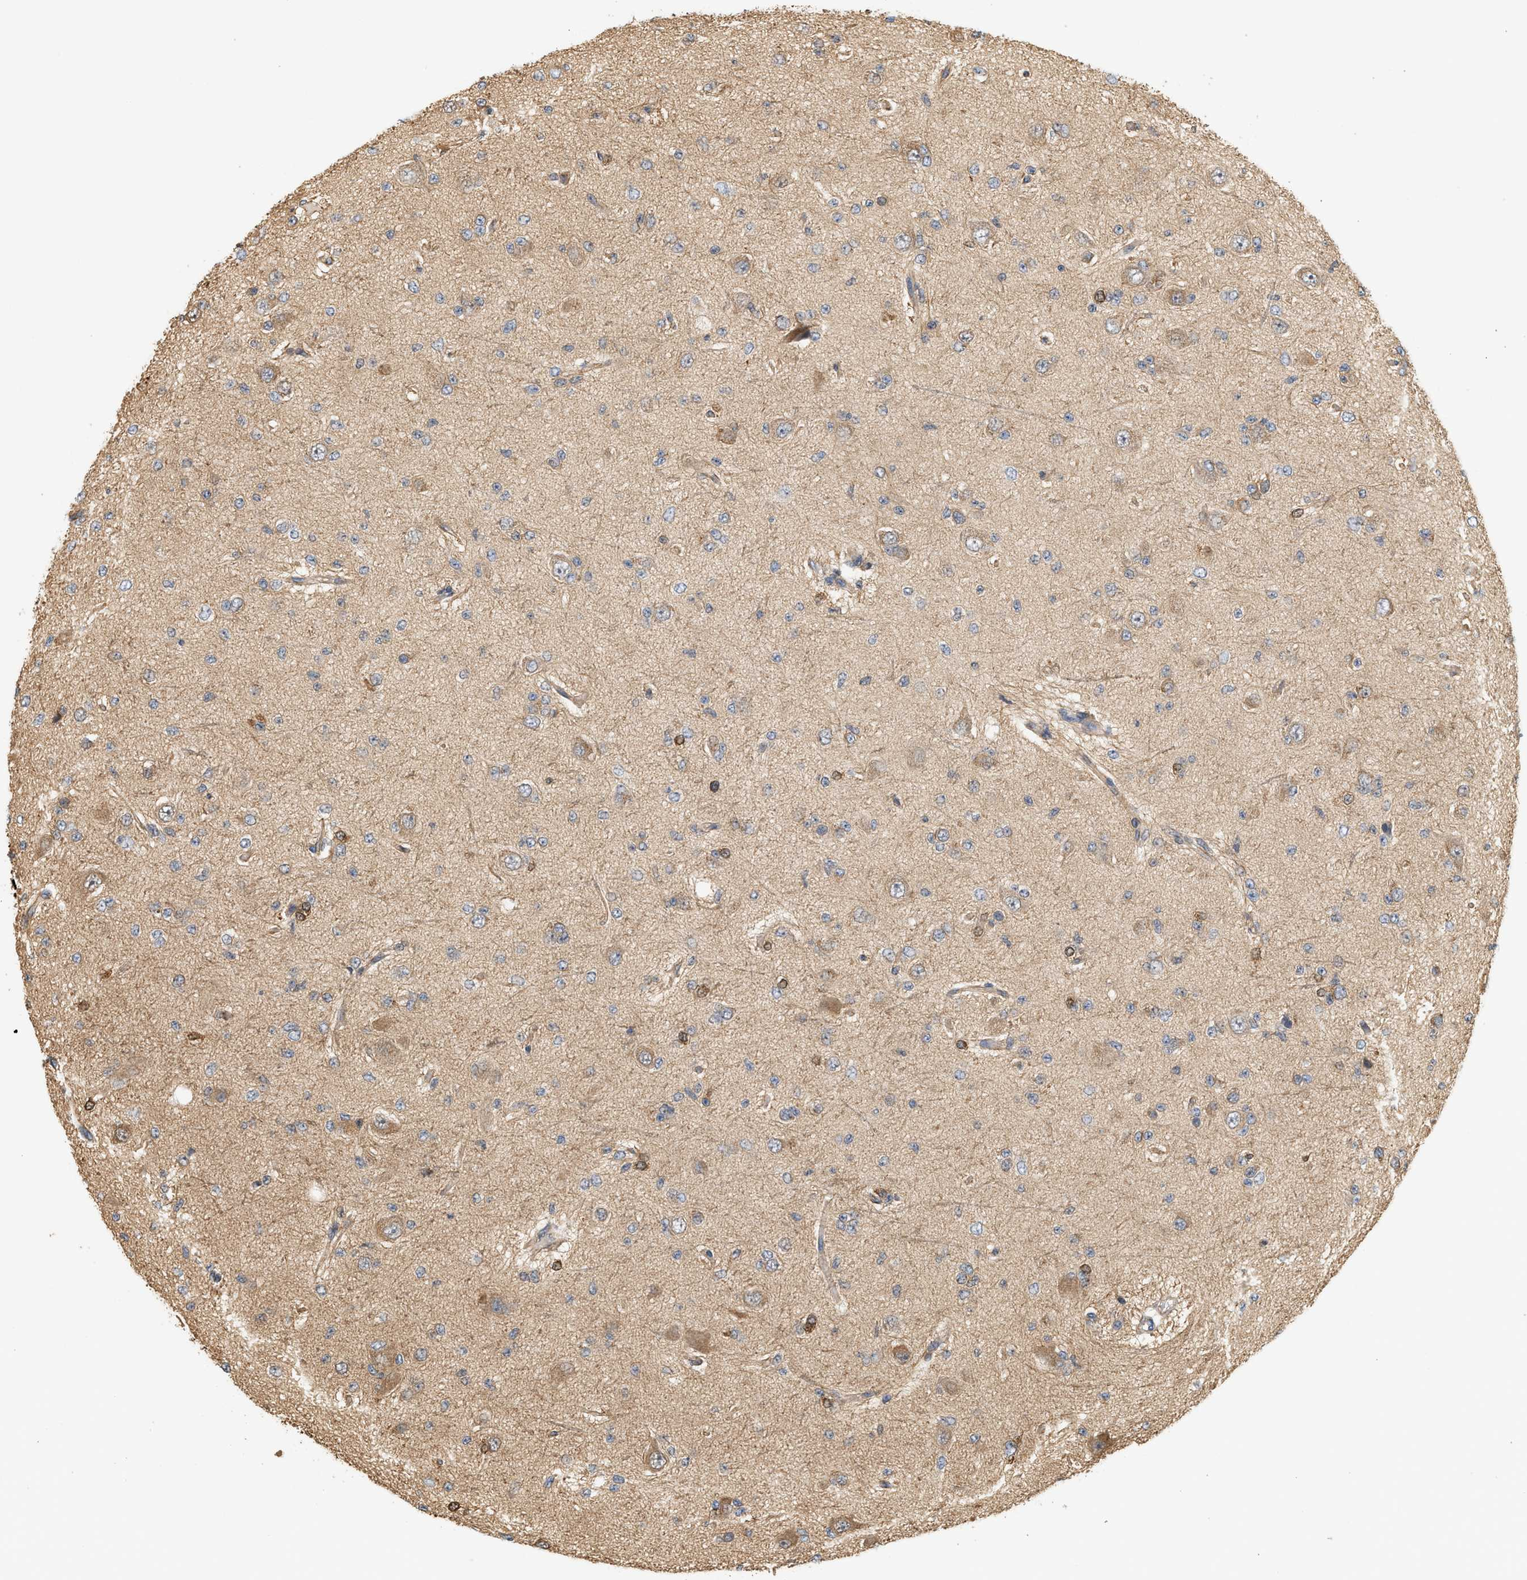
{"staining": {"intensity": "moderate", "quantity": "<25%", "location": "nuclear"}, "tissue": "glioma", "cell_type": "Tumor cells", "image_type": "cancer", "snomed": [{"axis": "morphology", "description": "Glioma, malignant, Low grade"}, {"axis": "topography", "description": "Brain"}], "caption": "The immunohistochemical stain highlights moderate nuclear staining in tumor cells of glioma tissue. Immunohistochemistry (ihc) stains the protein in brown and the nuclei are stained blue.", "gene": "CTXN1", "patient": {"sex": "male", "age": 38}}